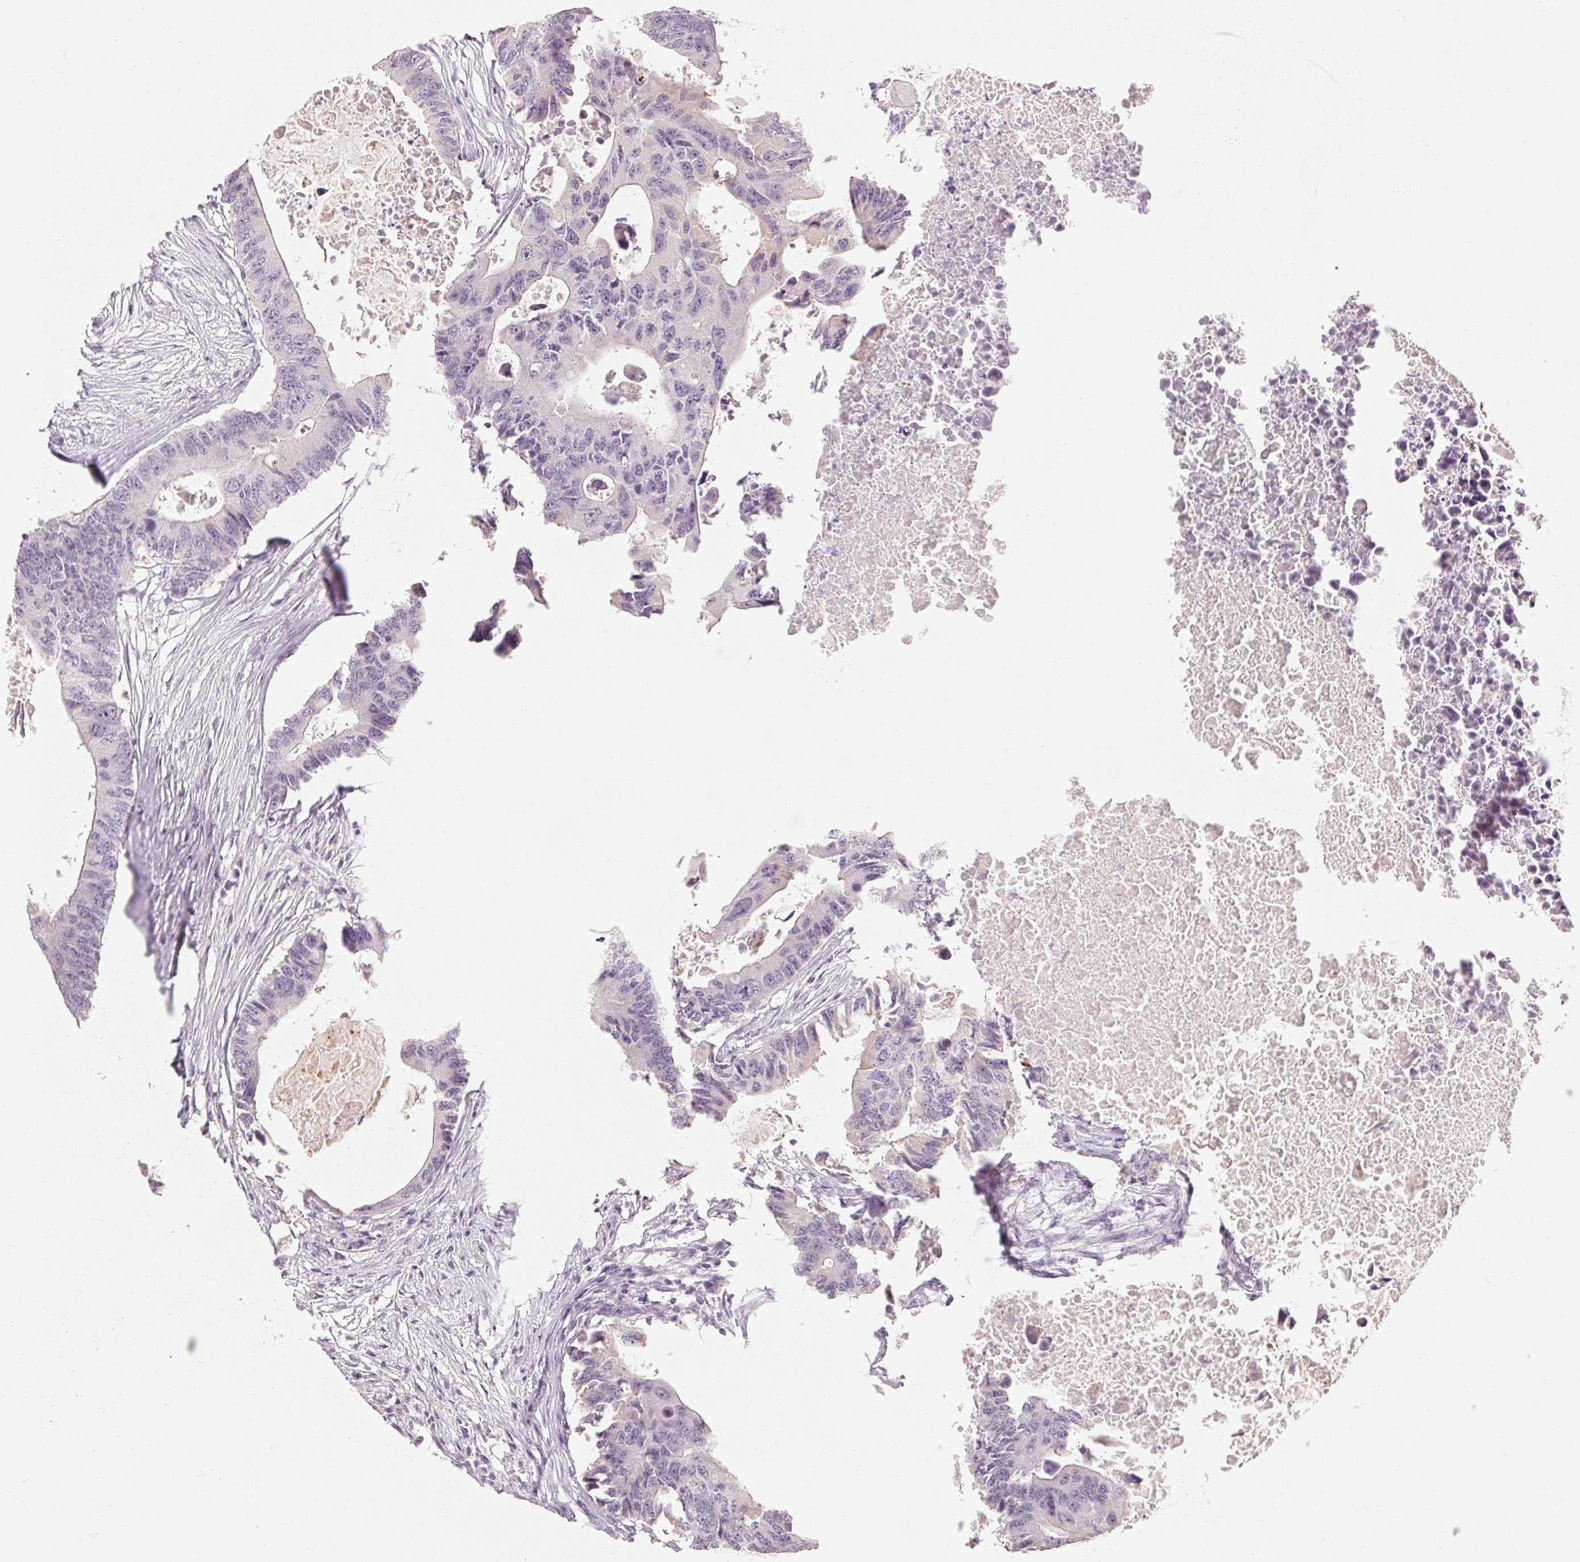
{"staining": {"intensity": "negative", "quantity": "none", "location": "none"}, "tissue": "colorectal cancer", "cell_type": "Tumor cells", "image_type": "cancer", "snomed": [{"axis": "morphology", "description": "Adenocarcinoma, NOS"}, {"axis": "topography", "description": "Colon"}], "caption": "Tumor cells are negative for brown protein staining in adenocarcinoma (colorectal).", "gene": "CAPZA3", "patient": {"sex": "male", "age": 71}}